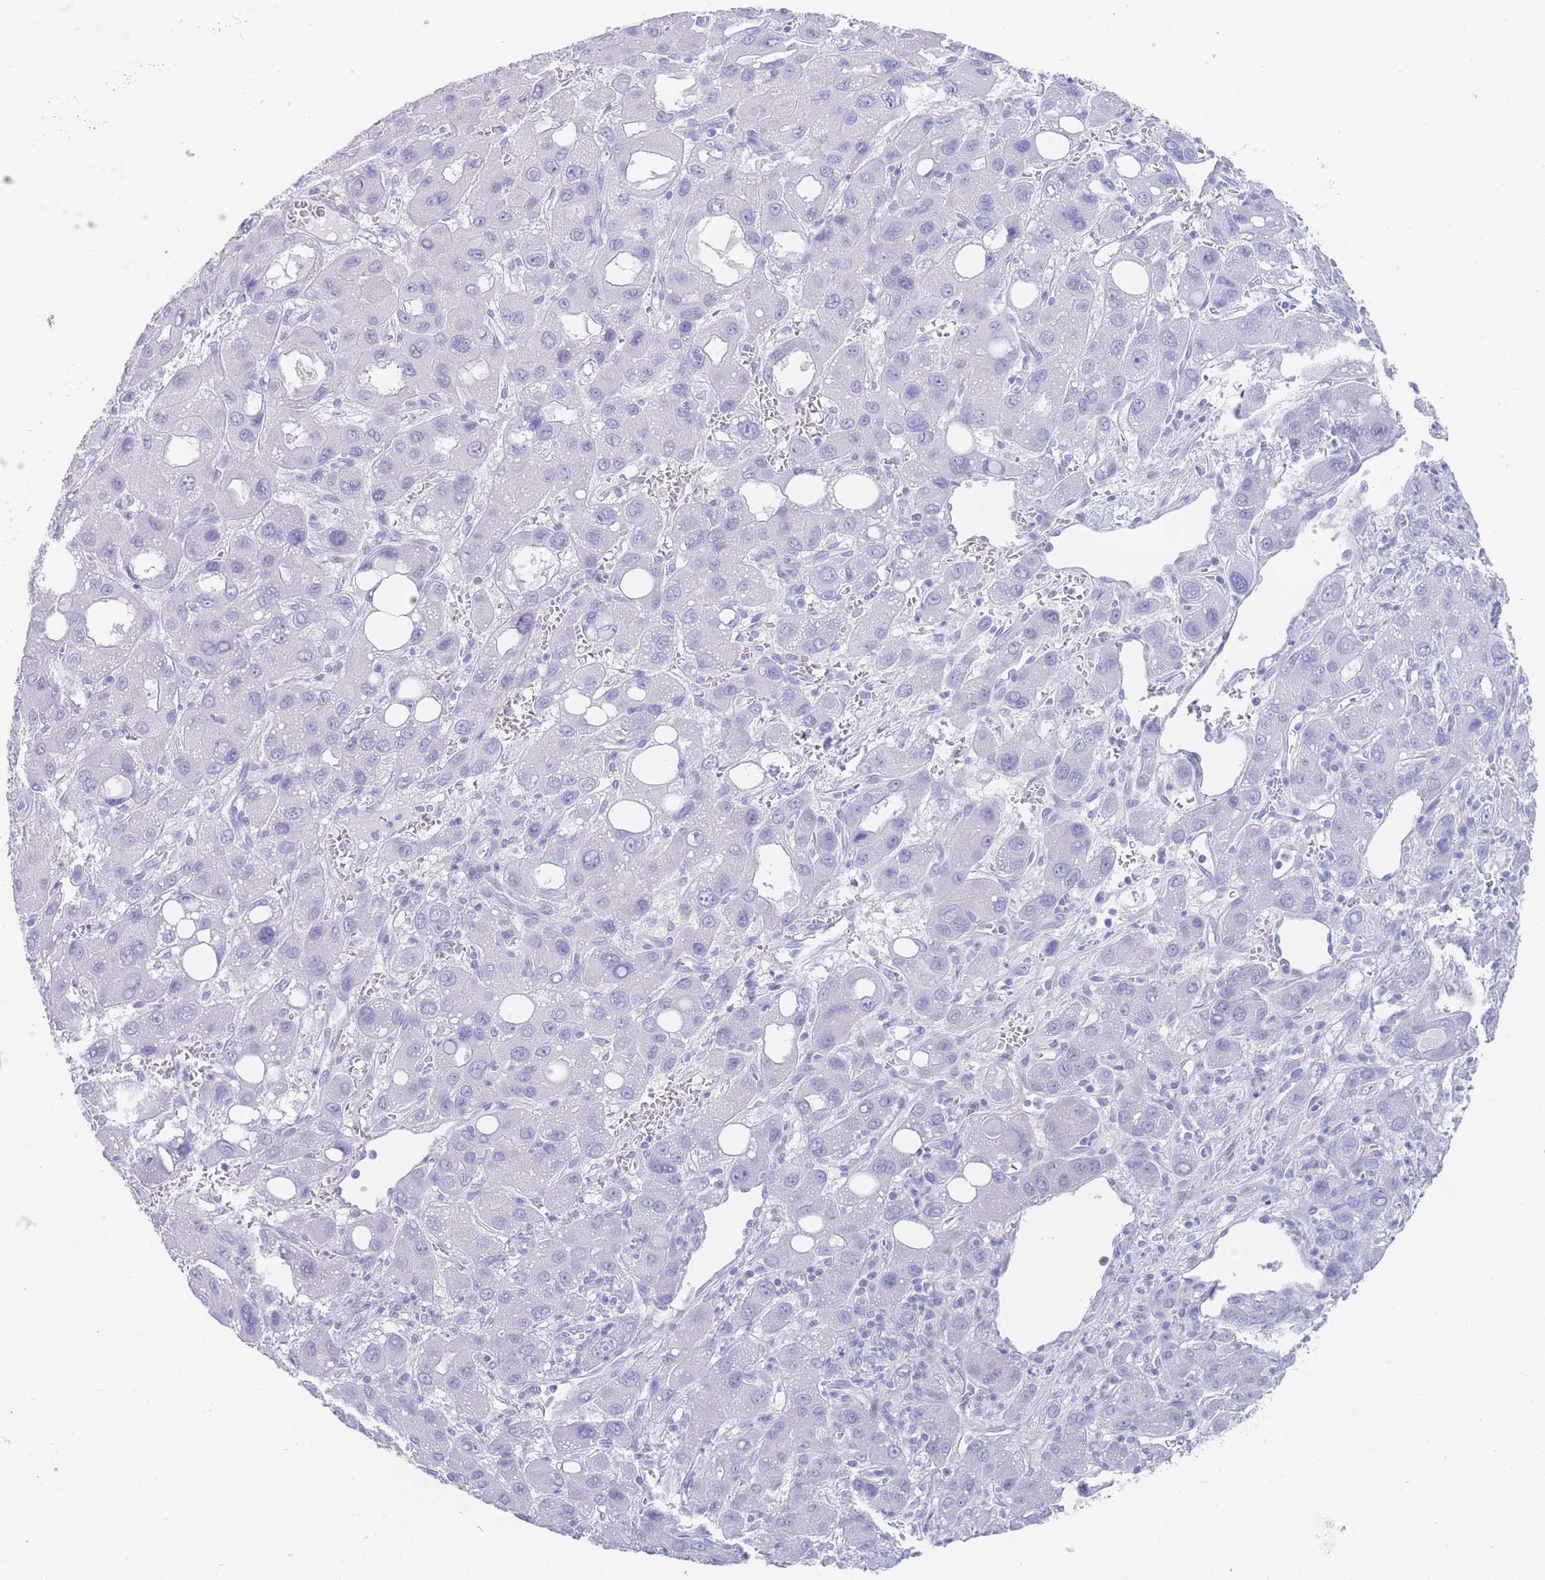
{"staining": {"intensity": "negative", "quantity": "none", "location": "none"}, "tissue": "liver cancer", "cell_type": "Tumor cells", "image_type": "cancer", "snomed": [{"axis": "morphology", "description": "Carcinoma, Hepatocellular, NOS"}, {"axis": "topography", "description": "Liver"}], "caption": "Tumor cells show no significant protein staining in liver hepatocellular carcinoma.", "gene": "LZTFL1", "patient": {"sex": "male", "age": 55}}